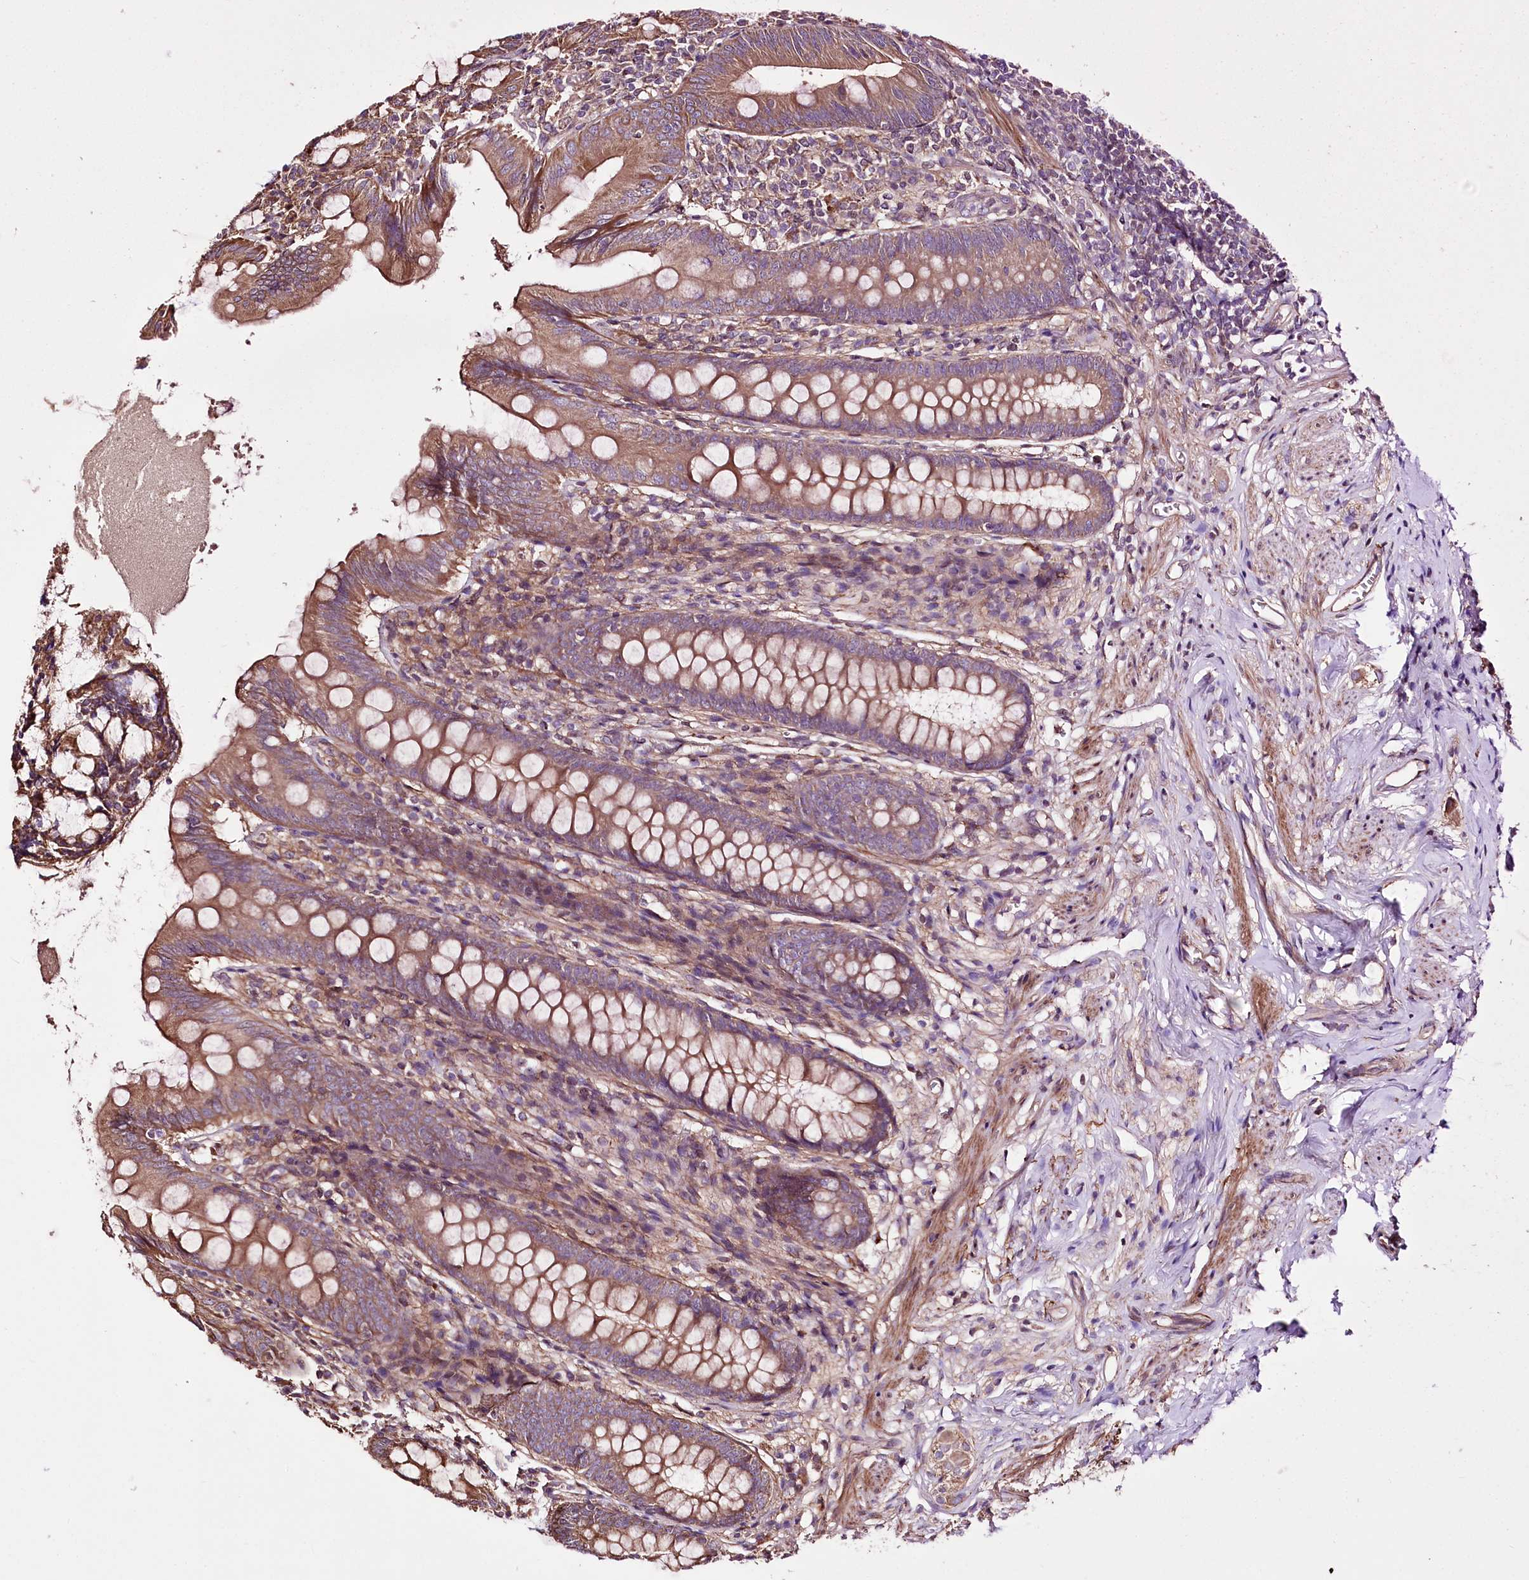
{"staining": {"intensity": "moderate", "quantity": ">75%", "location": "cytoplasmic/membranous"}, "tissue": "appendix", "cell_type": "Glandular cells", "image_type": "normal", "snomed": [{"axis": "morphology", "description": "Normal tissue, NOS"}, {"axis": "topography", "description": "Appendix"}], "caption": "Benign appendix was stained to show a protein in brown. There is medium levels of moderate cytoplasmic/membranous staining in approximately >75% of glandular cells. (Brightfield microscopy of DAB IHC at high magnification).", "gene": "WWC1", "patient": {"sex": "female", "age": 51}}